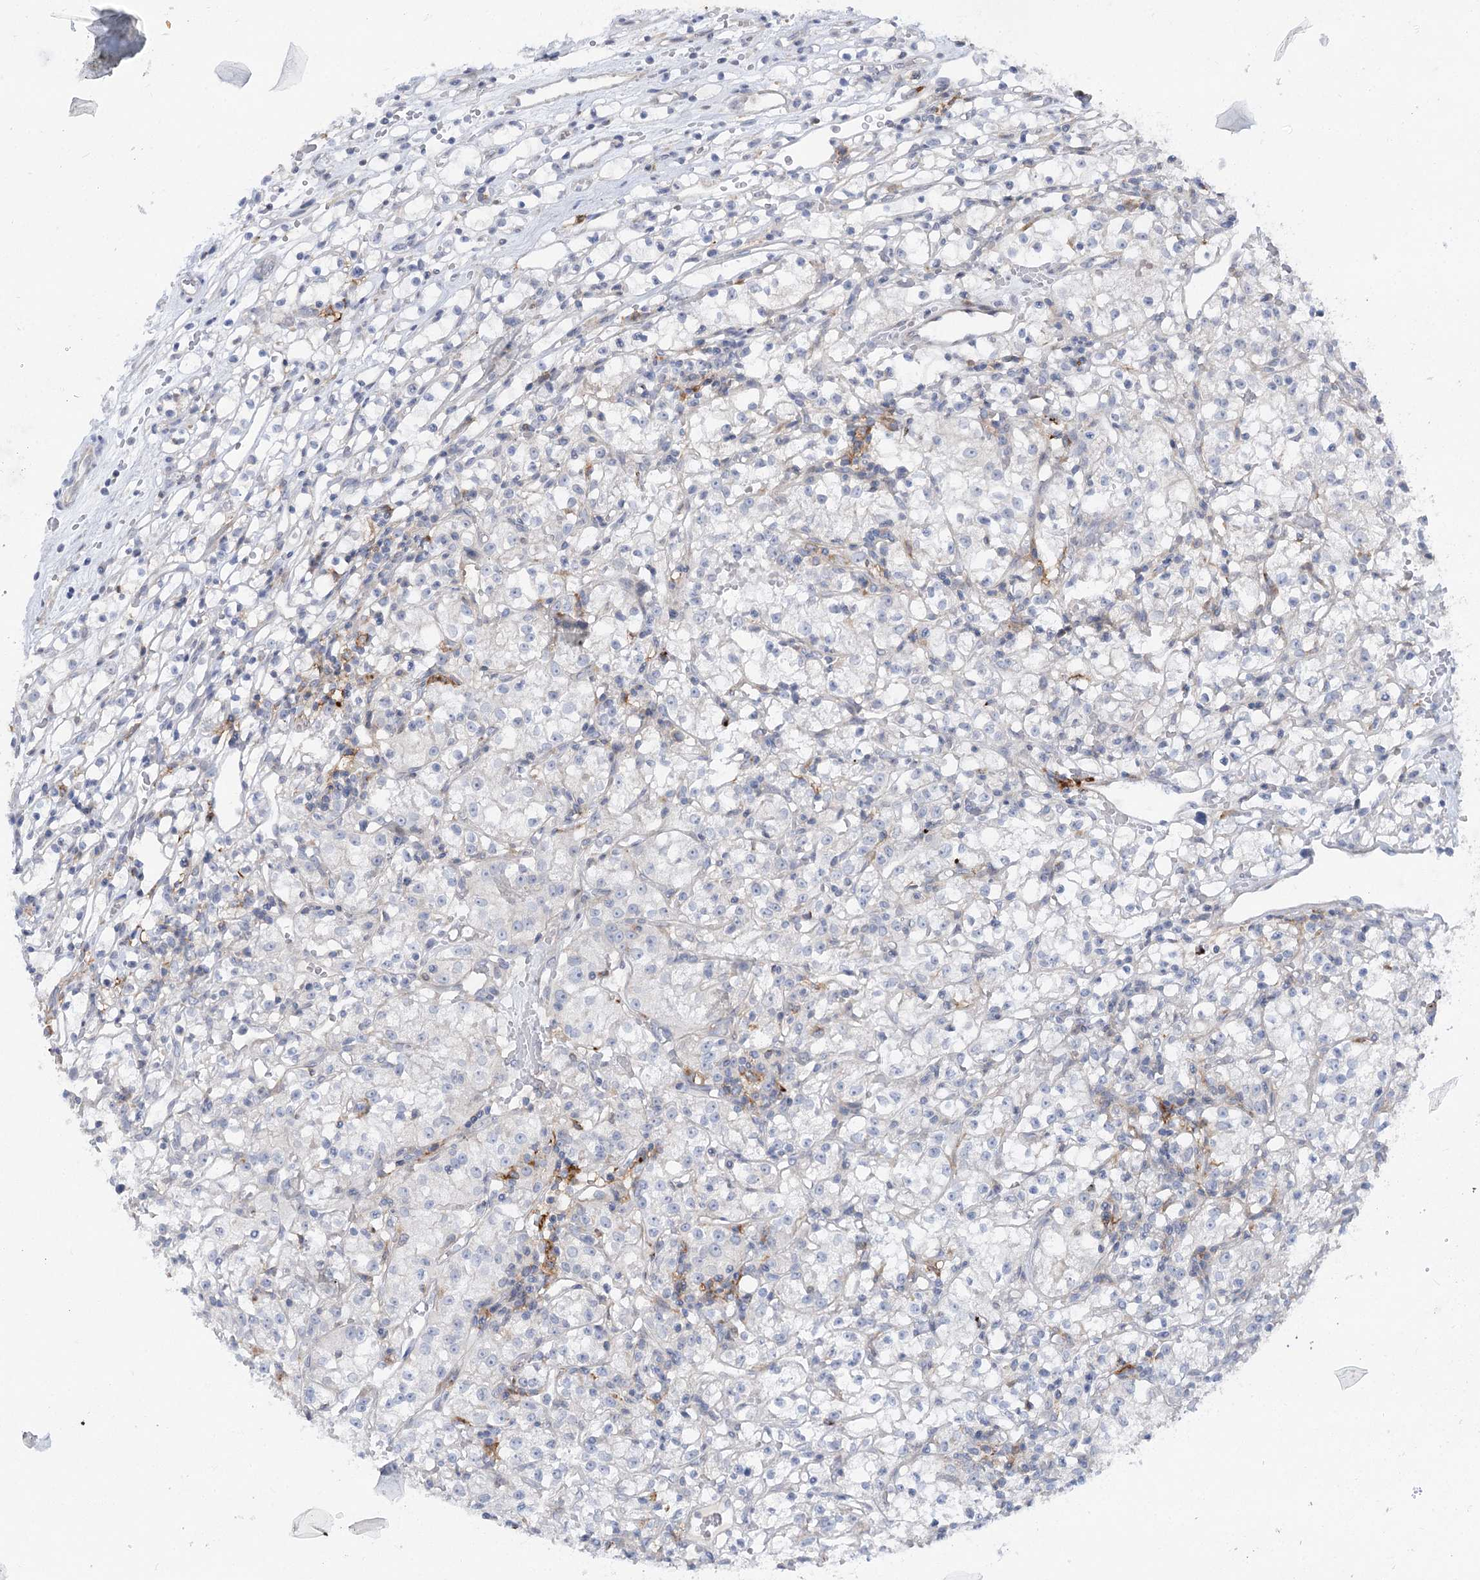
{"staining": {"intensity": "negative", "quantity": "none", "location": "none"}, "tissue": "renal cancer", "cell_type": "Tumor cells", "image_type": "cancer", "snomed": [{"axis": "morphology", "description": "Adenocarcinoma, NOS"}, {"axis": "topography", "description": "Kidney"}], "caption": "Micrograph shows no significant protein staining in tumor cells of renal cancer.", "gene": "SCN11A", "patient": {"sex": "female", "age": 59}}